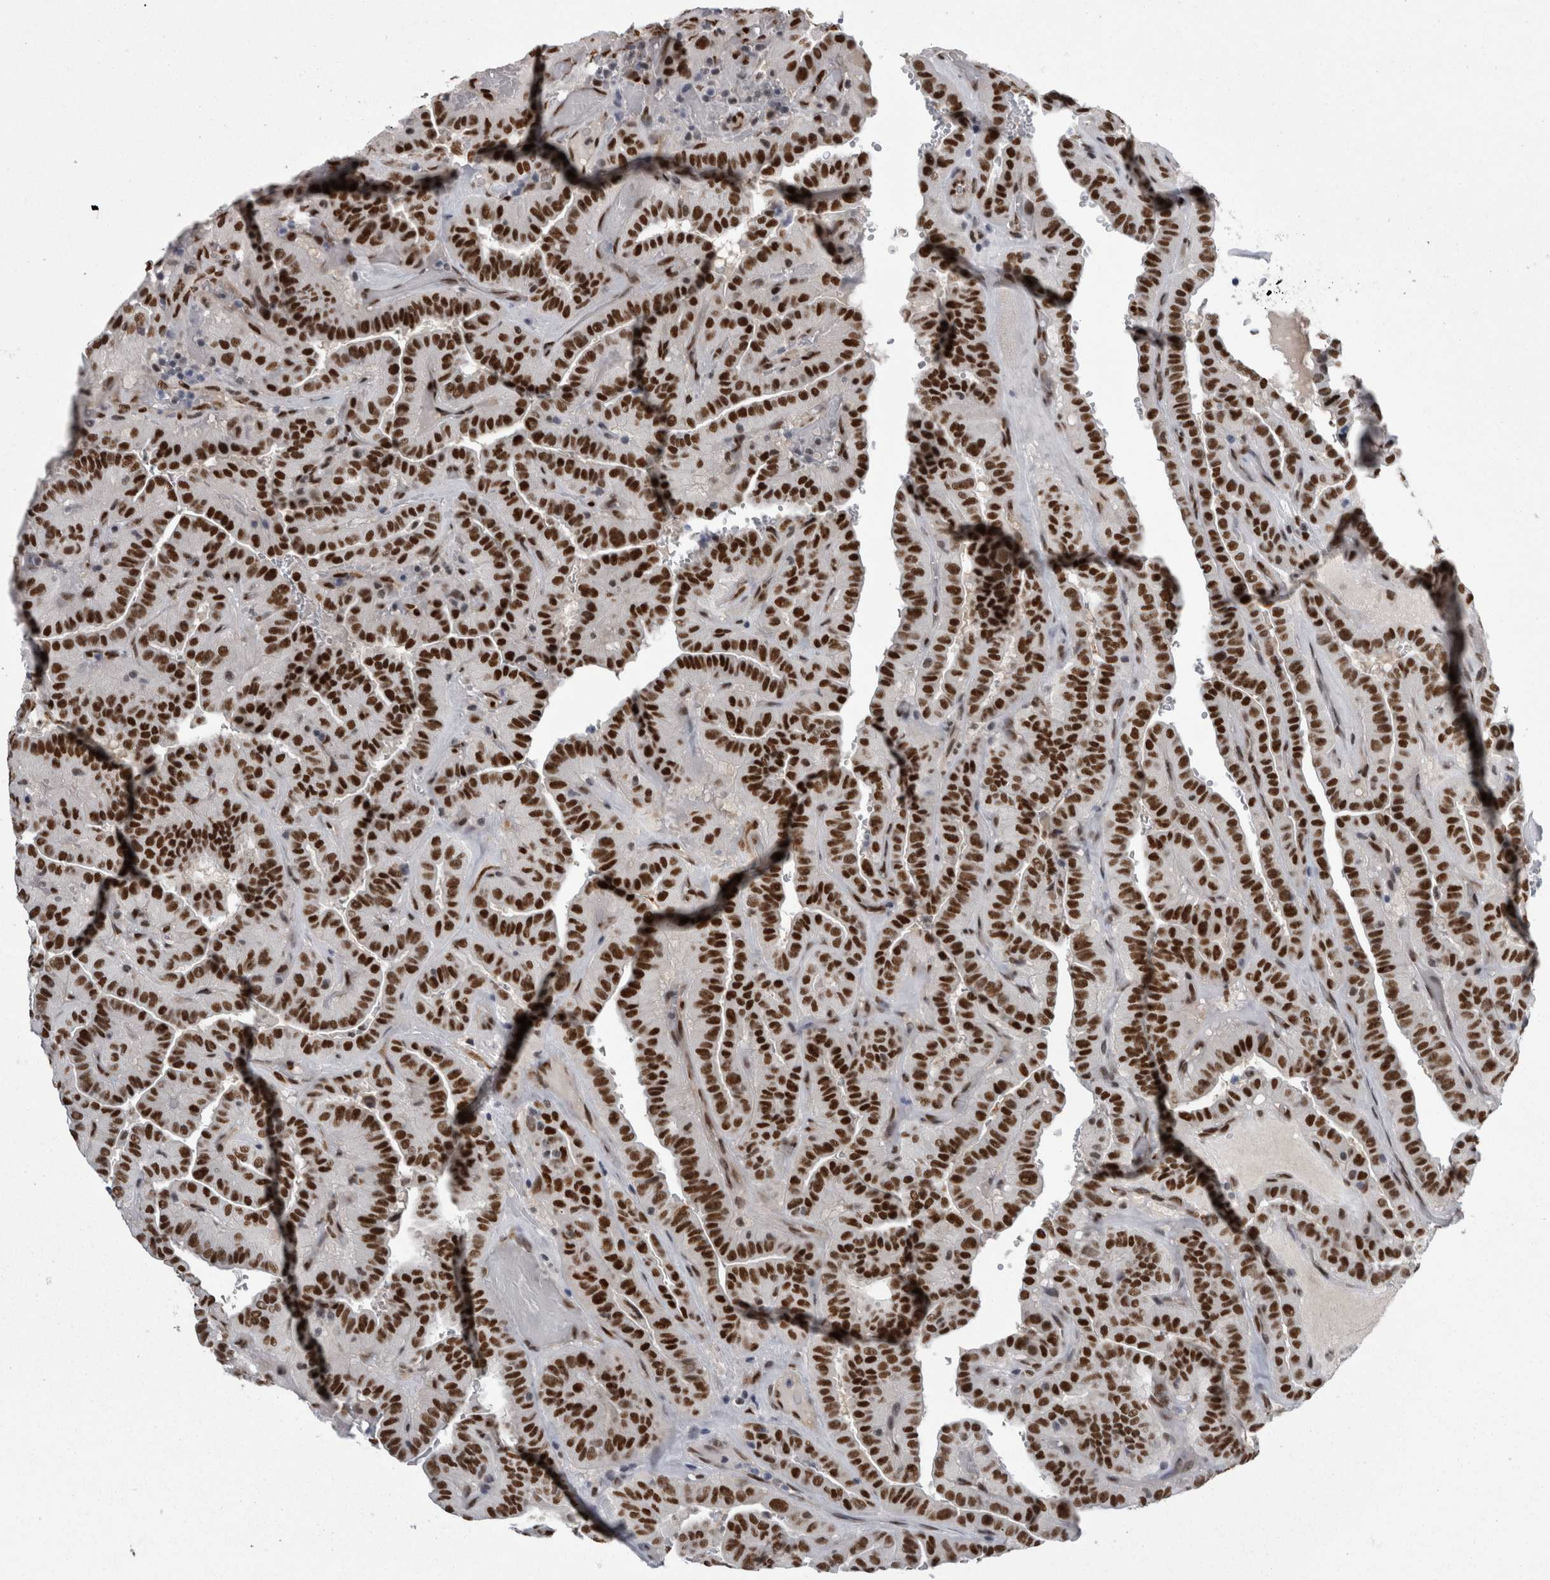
{"staining": {"intensity": "strong", "quantity": ">75%", "location": "nuclear"}, "tissue": "thyroid cancer", "cell_type": "Tumor cells", "image_type": "cancer", "snomed": [{"axis": "morphology", "description": "Papillary adenocarcinoma, NOS"}, {"axis": "topography", "description": "Thyroid gland"}], "caption": "Immunohistochemical staining of human thyroid cancer reveals high levels of strong nuclear expression in about >75% of tumor cells.", "gene": "C1orf54", "patient": {"sex": "male", "age": 77}}